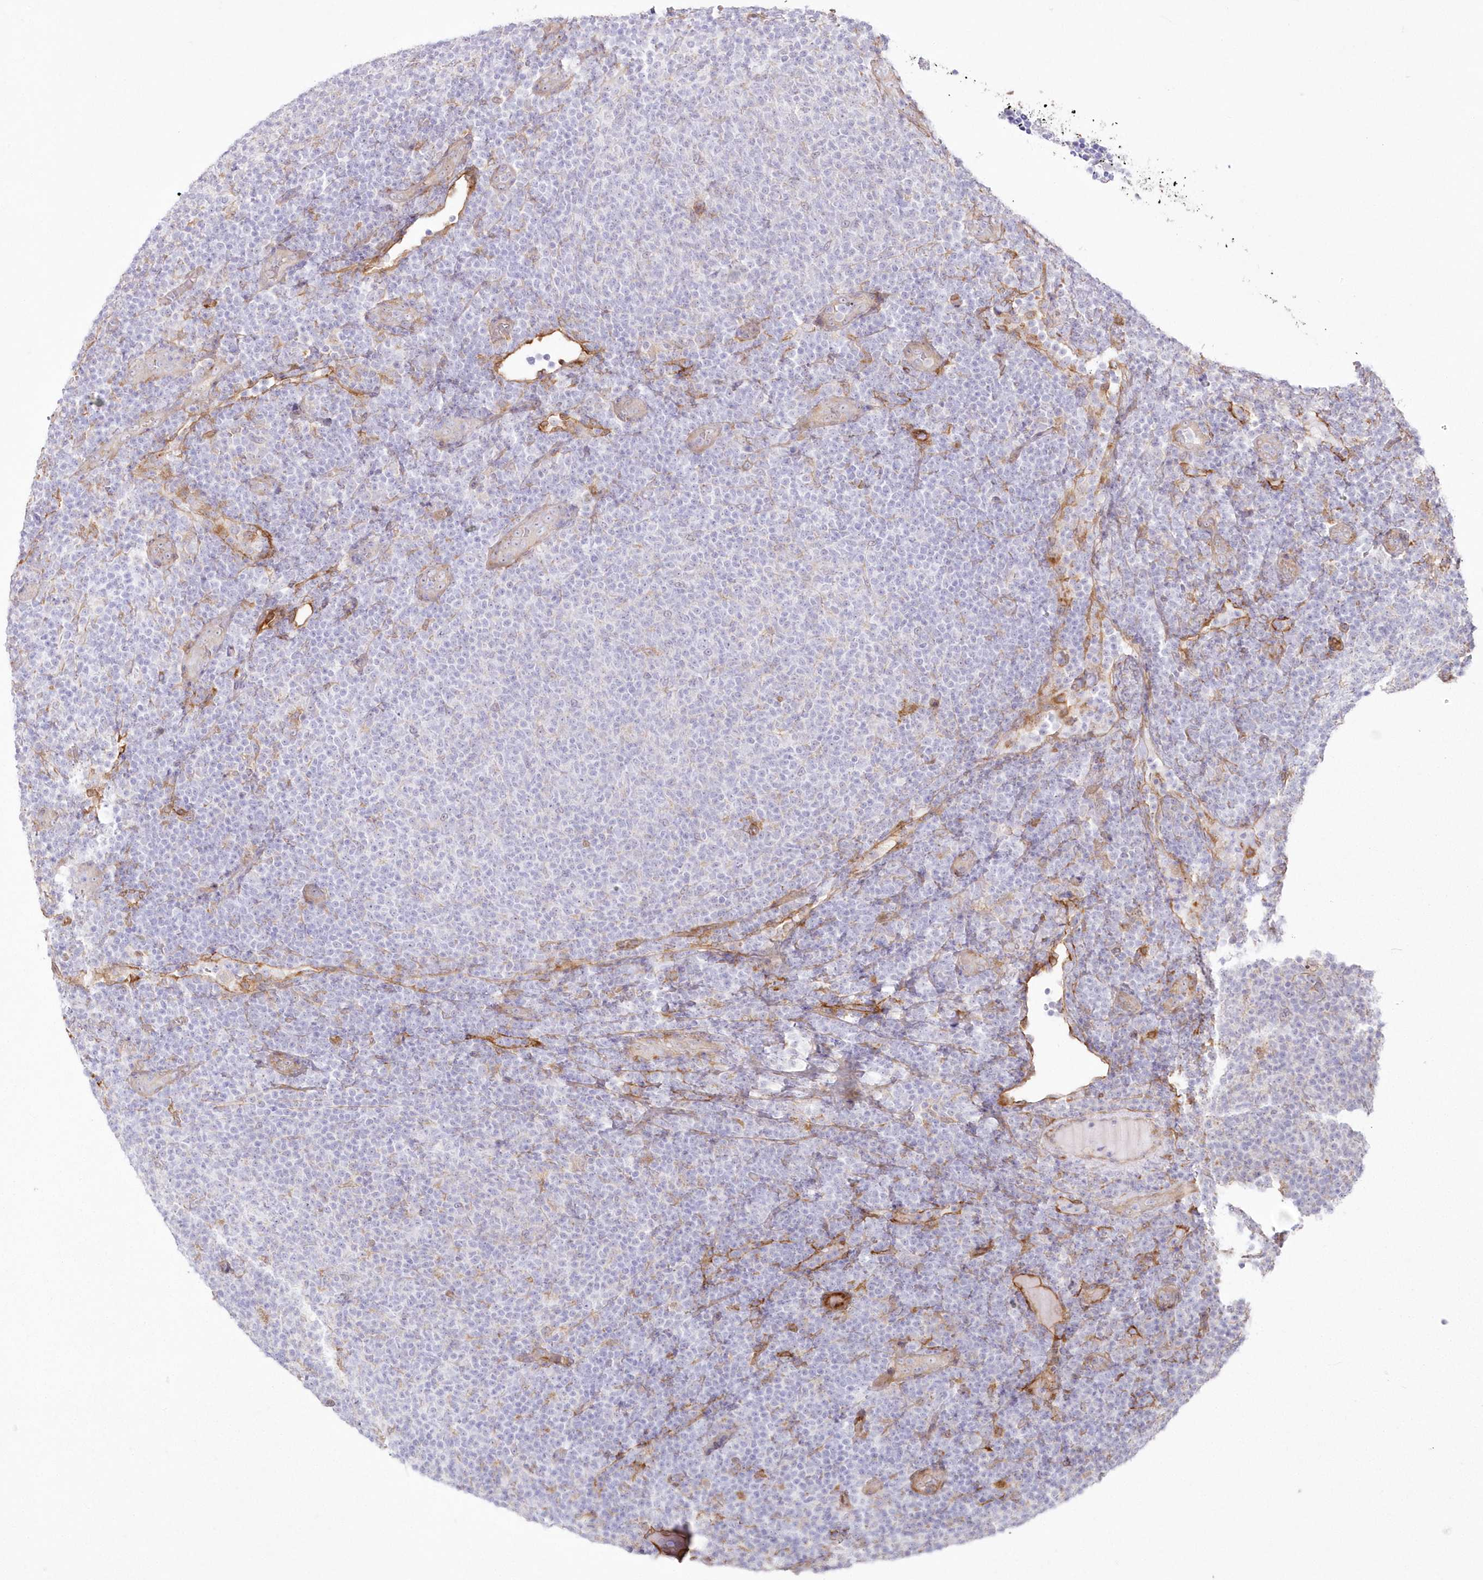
{"staining": {"intensity": "negative", "quantity": "none", "location": "none"}, "tissue": "lymphoma", "cell_type": "Tumor cells", "image_type": "cancer", "snomed": [{"axis": "morphology", "description": "Malignant lymphoma, non-Hodgkin's type, Low grade"}, {"axis": "topography", "description": "Lymph node"}], "caption": "DAB immunohistochemical staining of lymphoma exhibits no significant staining in tumor cells.", "gene": "SH3PXD2B", "patient": {"sex": "male", "age": 66}}